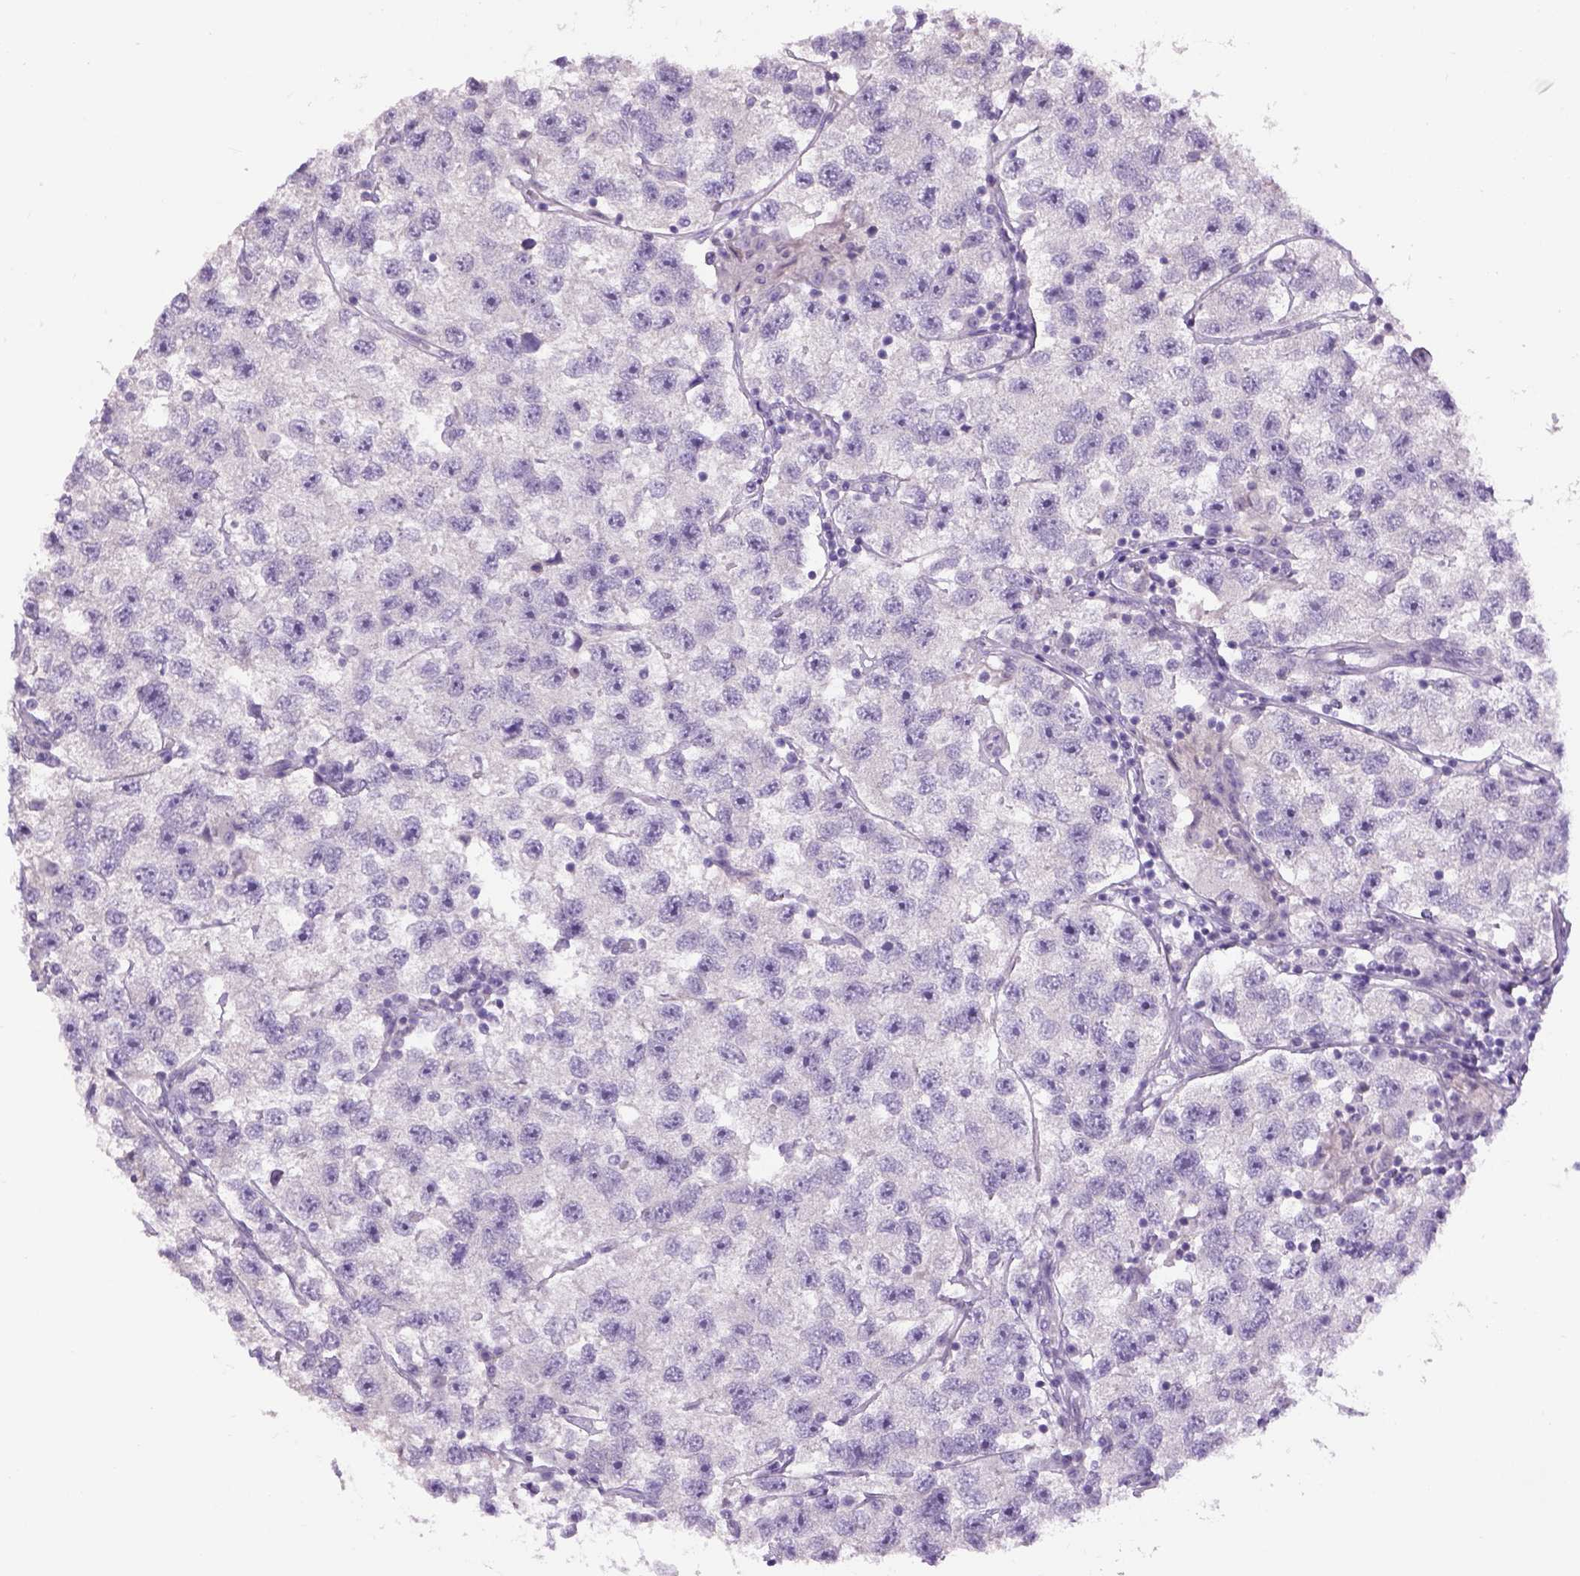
{"staining": {"intensity": "negative", "quantity": "none", "location": "none"}, "tissue": "testis cancer", "cell_type": "Tumor cells", "image_type": "cancer", "snomed": [{"axis": "morphology", "description": "Seminoma, NOS"}, {"axis": "topography", "description": "Testis"}], "caption": "A histopathology image of human seminoma (testis) is negative for staining in tumor cells. The staining was performed using DAB (3,3'-diaminobenzidine) to visualize the protein expression in brown, while the nuclei were stained in blue with hematoxylin (Magnification: 20x).", "gene": "DBH", "patient": {"sex": "male", "age": 26}}